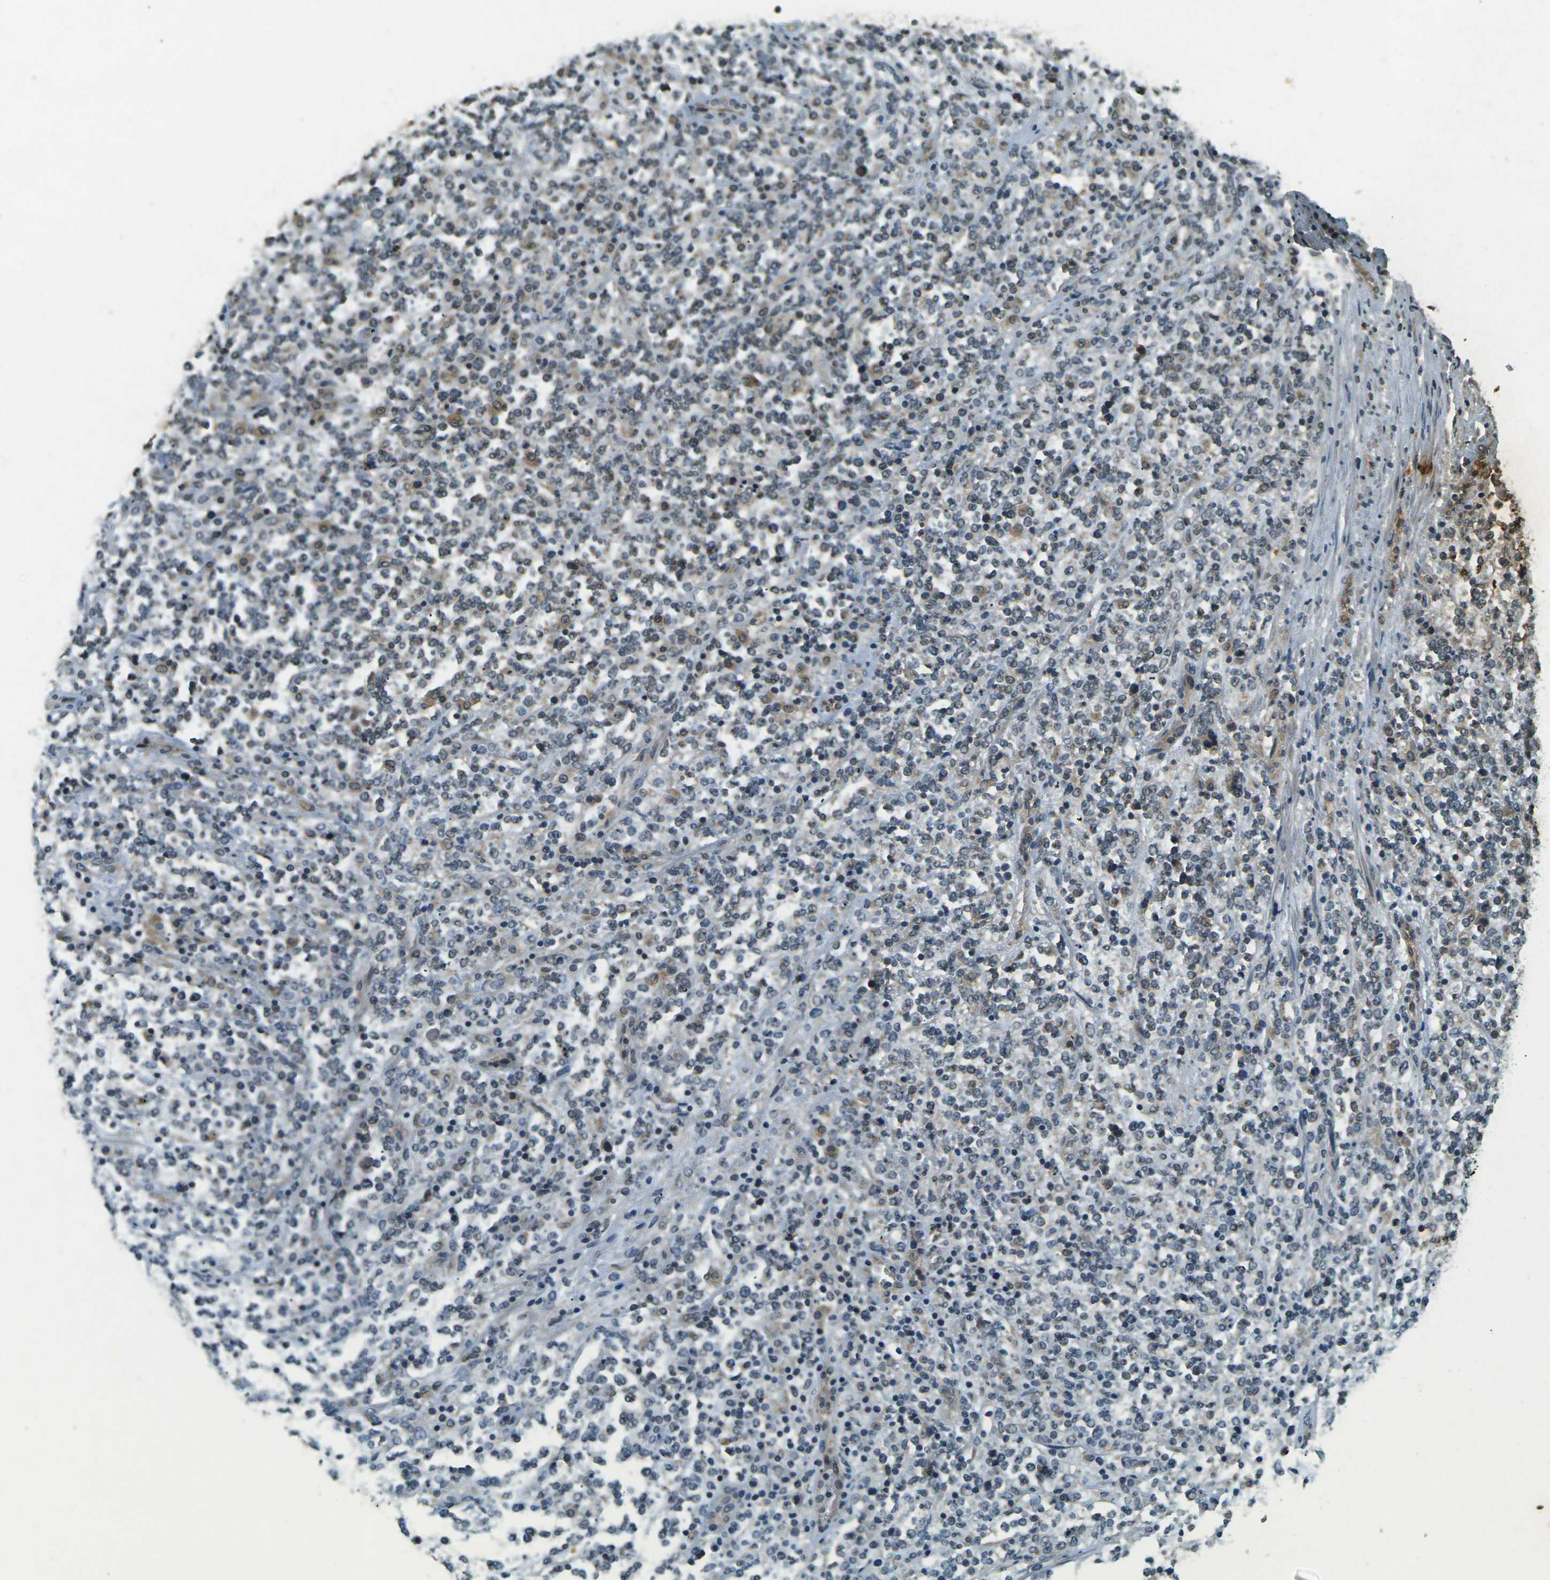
{"staining": {"intensity": "weak", "quantity": "<25%", "location": "cytoplasmic/membranous"}, "tissue": "lymphoma", "cell_type": "Tumor cells", "image_type": "cancer", "snomed": [{"axis": "morphology", "description": "Malignant lymphoma, non-Hodgkin's type, High grade"}, {"axis": "topography", "description": "Soft tissue"}], "caption": "Immunohistochemistry (IHC) micrograph of neoplastic tissue: human malignant lymphoma, non-Hodgkin's type (high-grade) stained with DAB shows no significant protein positivity in tumor cells. (DAB (3,3'-diaminobenzidine) immunohistochemistry visualized using brightfield microscopy, high magnification).", "gene": "PDE2A", "patient": {"sex": "male", "age": 18}}